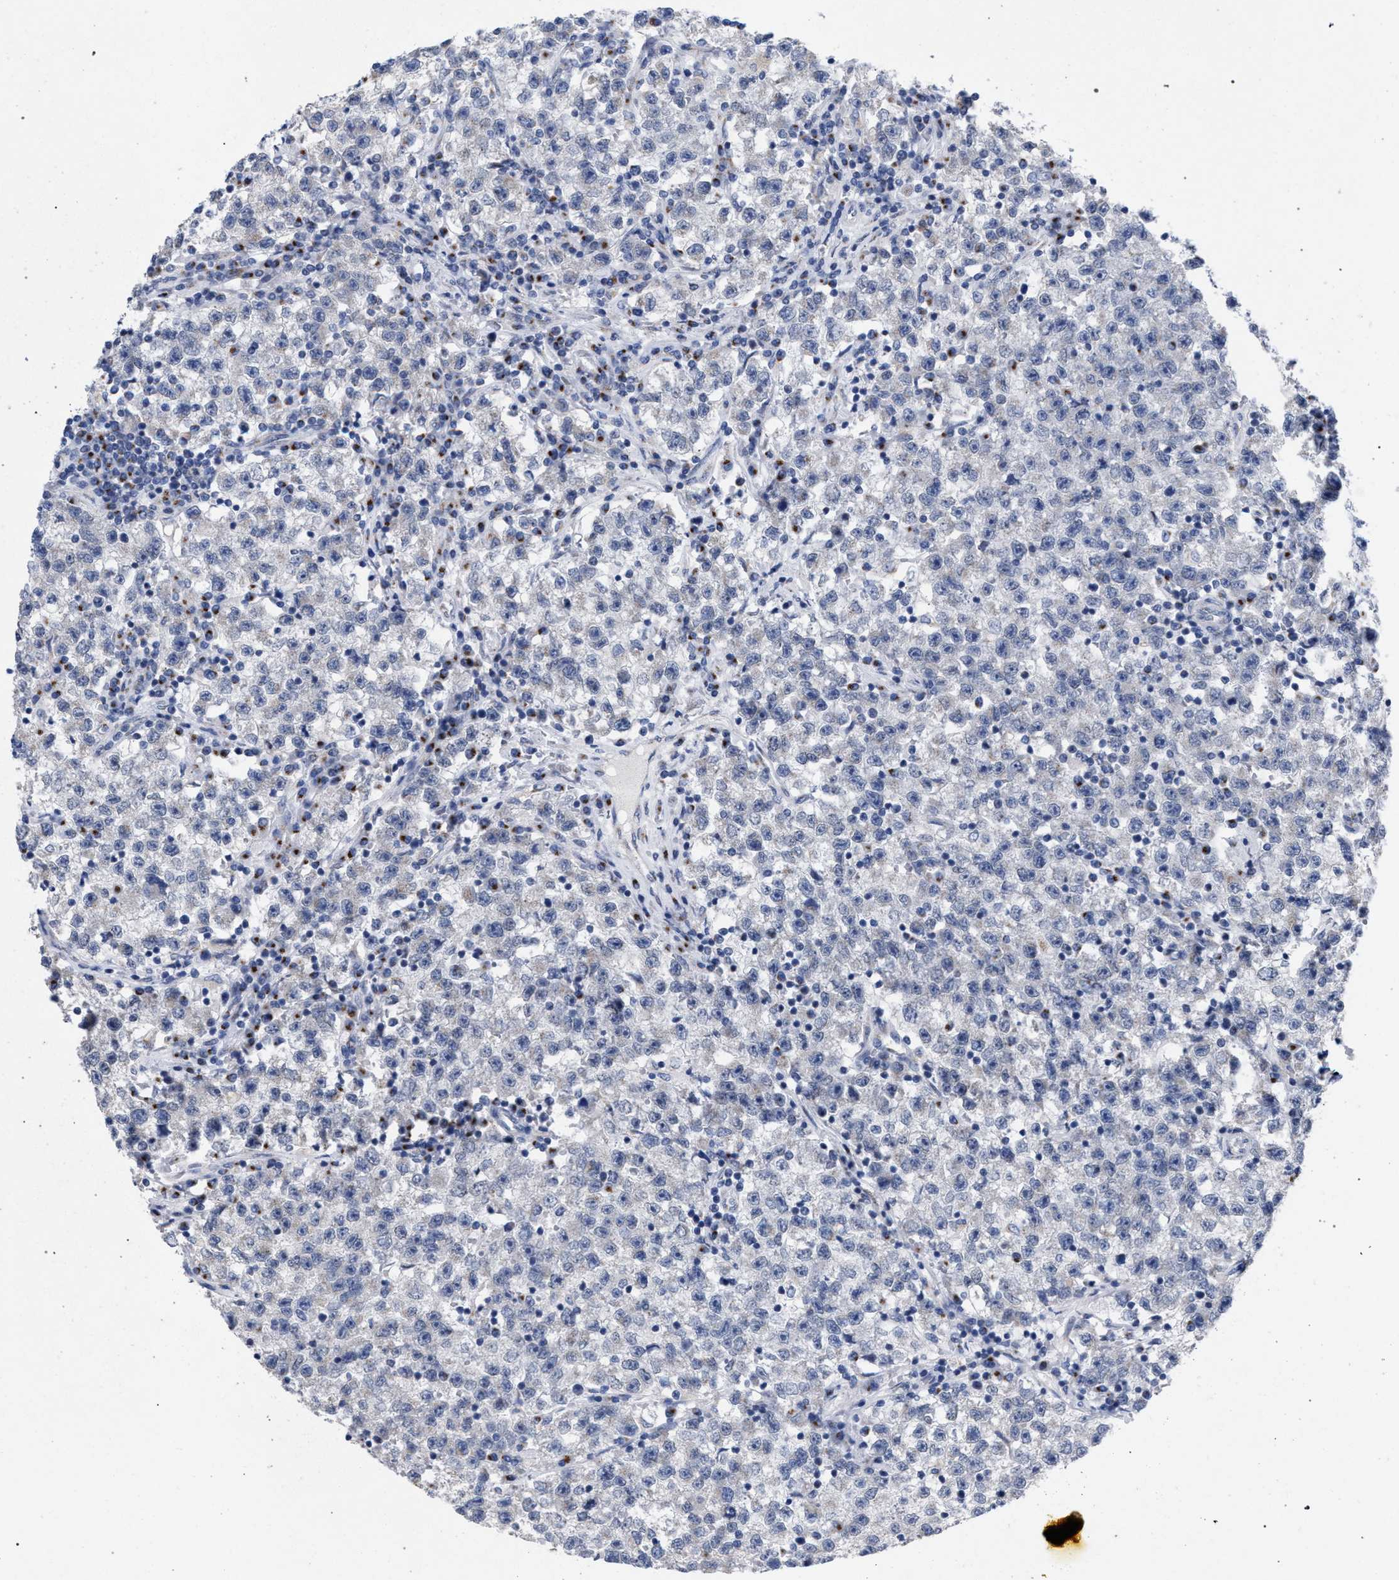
{"staining": {"intensity": "negative", "quantity": "none", "location": "none"}, "tissue": "testis cancer", "cell_type": "Tumor cells", "image_type": "cancer", "snomed": [{"axis": "morphology", "description": "Seminoma, NOS"}, {"axis": "topography", "description": "Testis"}], "caption": "DAB immunohistochemical staining of human testis cancer (seminoma) displays no significant expression in tumor cells.", "gene": "GOLGA2", "patient": {"sex": "male", "age": 22}}